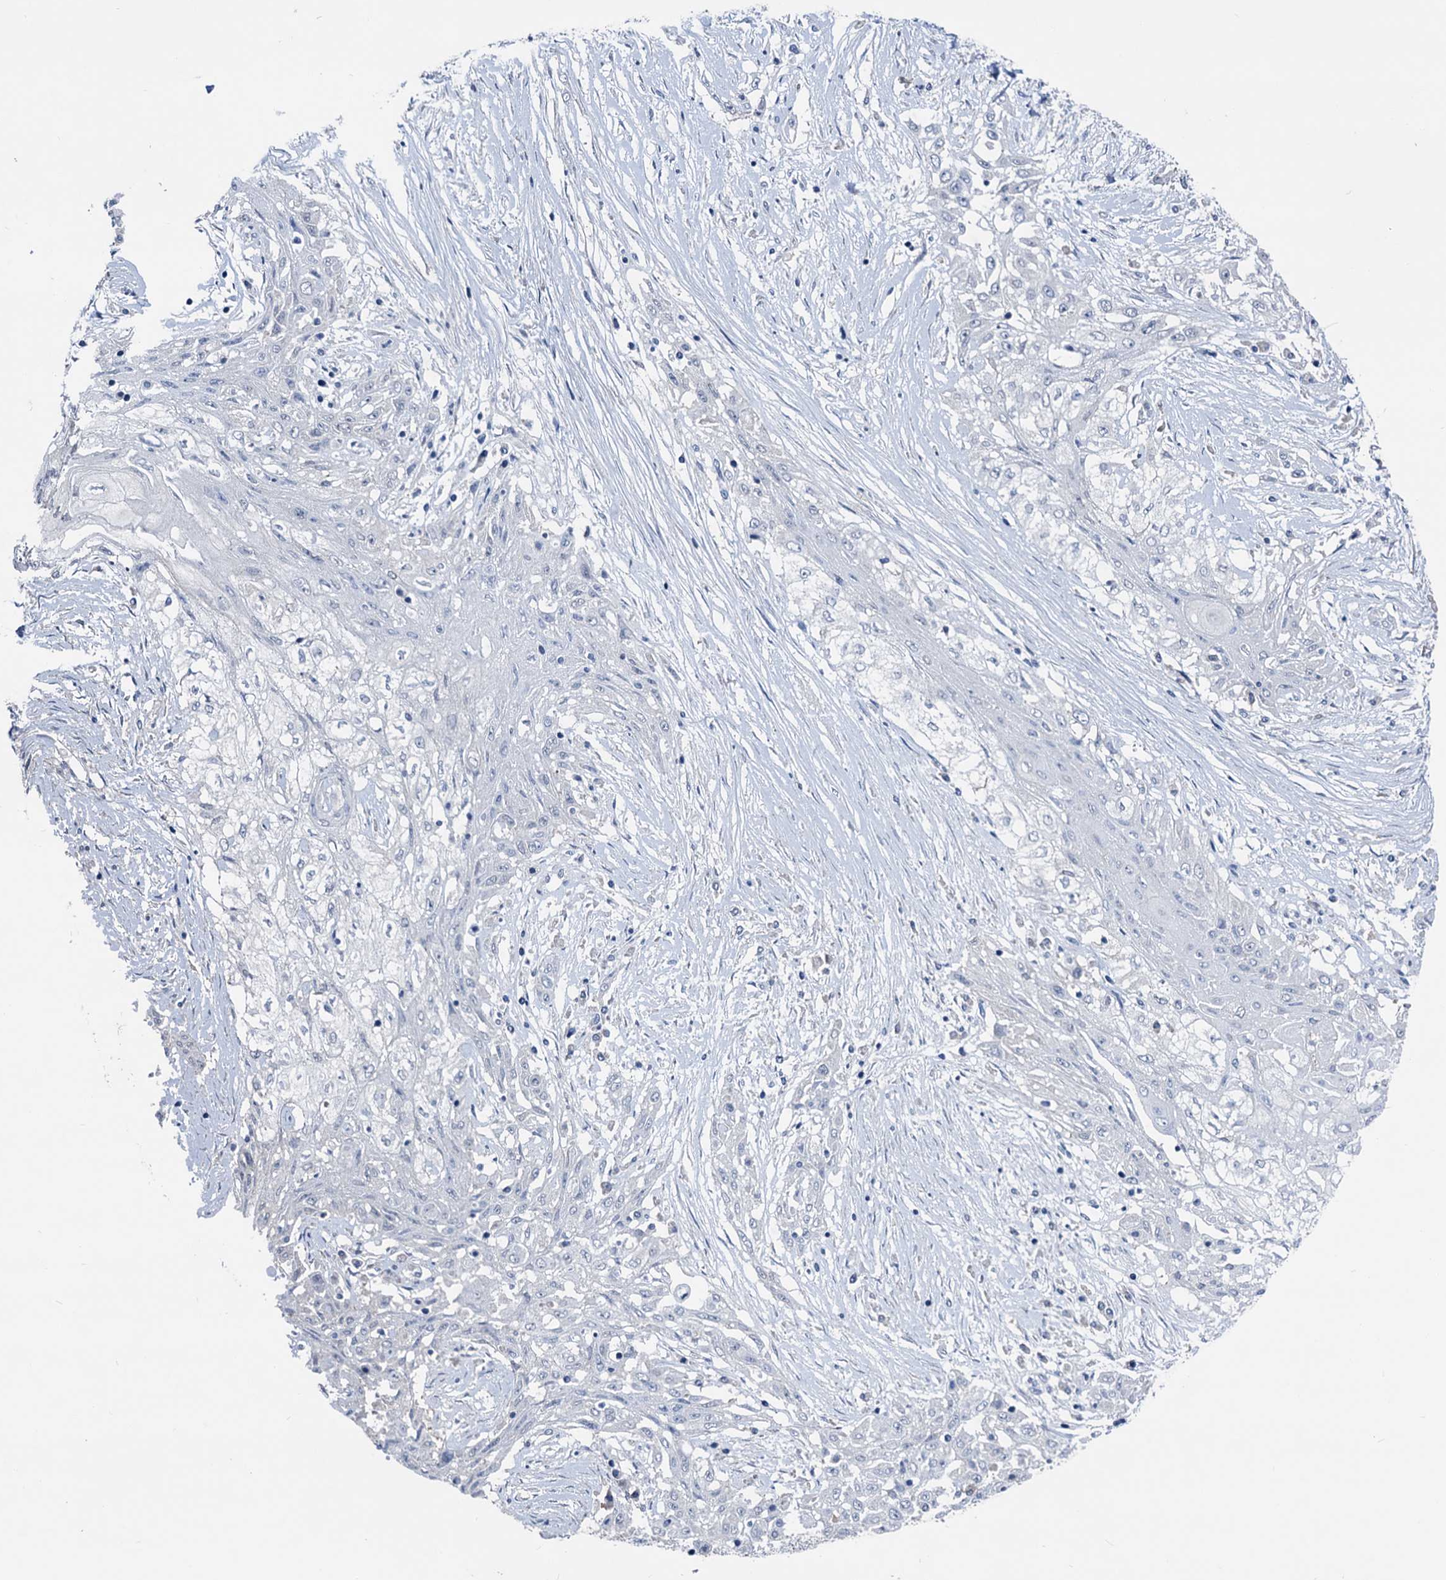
{"staining": {"intensity": "negative", "quantity": "none", "location": "none"}, "tissue": "skin cancer", "cell_type": "Tumor cells", "image_type": "cancer", "snomed": [{"axis": "morphology", "description": "Squamous cell carcinoma, NOS"}, {"axis": "morphology", "description": "Squamous cell carcinoma, metastatic, NOS"}, {"axis": "topography", "description": "Skin"}, {"axis": "topography", "description": "Lymph node"}], "caption": "Immunohistochemical staining of human metastatic squamous cell carcinoma (skin) shows no significant positivity in tumor cells. The staining was performed using DAB (3,3'-diaminobenzidine) to visualize the protein expression in brown, while the nuclei were stained in blue with hematoxylin (Magnification: 20x).", "gene": "GLO1", "patient": {"sex": "male", "age": 75}}